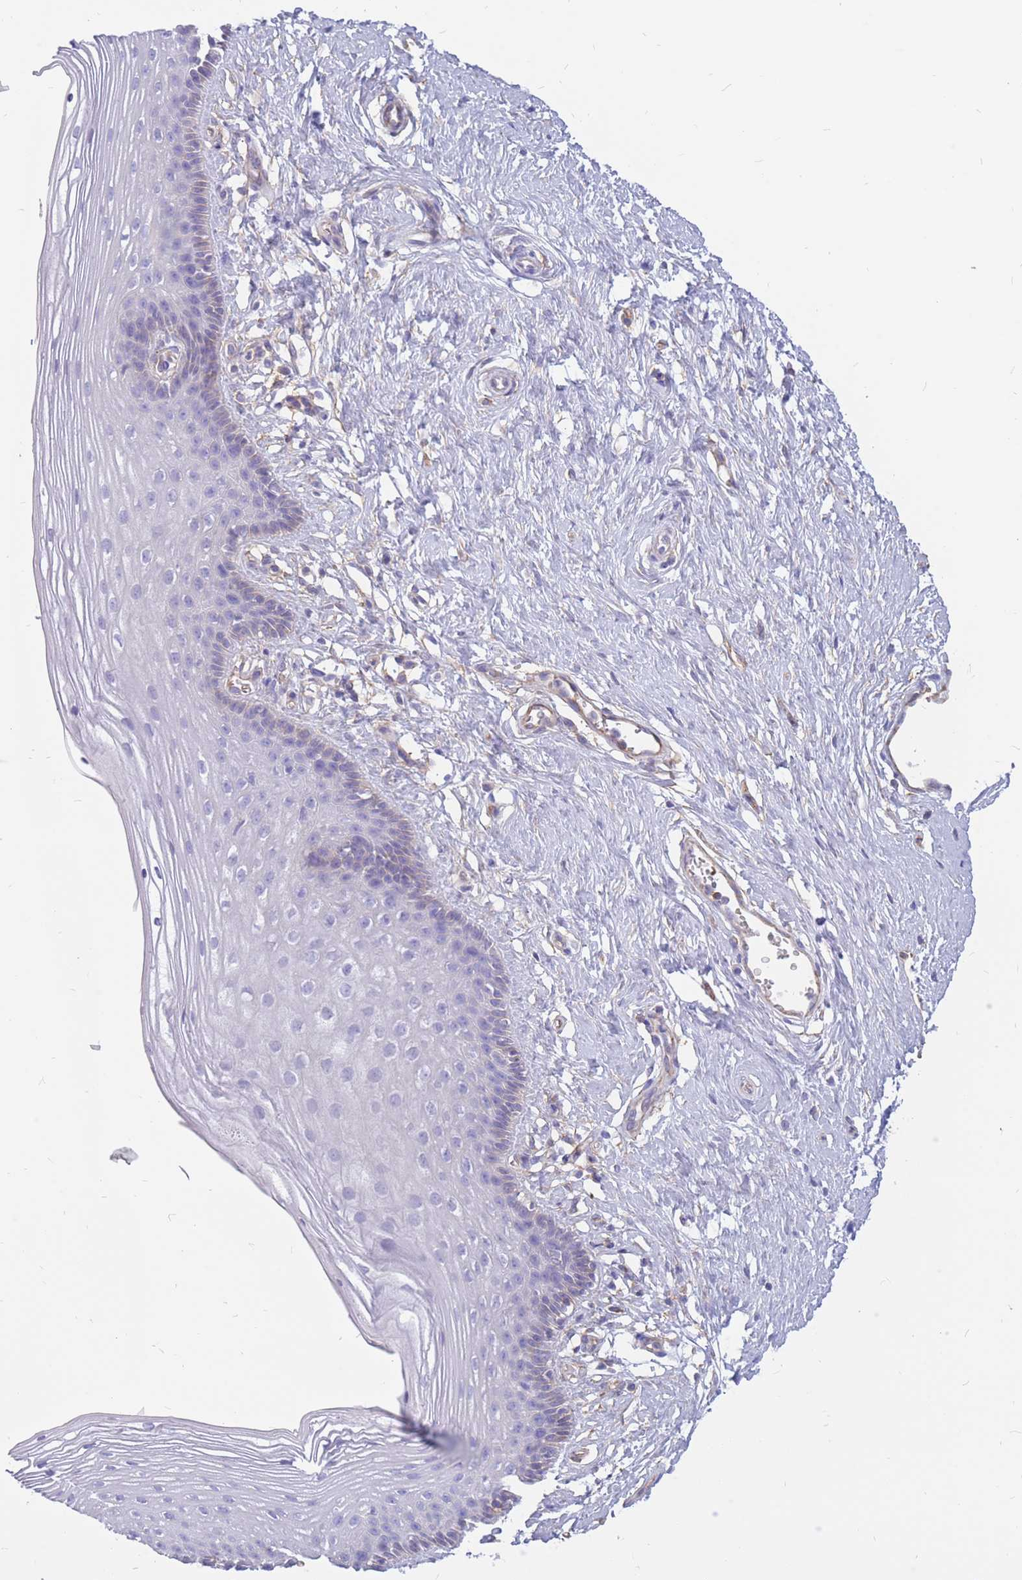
{"staining": {"intensity": "negative", "quantity": "none", "location": "none"}, "tissue": "vagina", "cell_type": "Squamous epithelial cells", "image_type": "normal", "snomed": [{"axis": "morphology", "description": "Normal tissue, NOS"}, {"axis": "topography", "description": "Vagina"}], "caption": "Immunohistochemistry (IHC) photomicrograph of unremarkable vagina stained for a protein (brown), which reveals no expression in squamous epithelial cells.", "gene": "ADD2", "patient": {"sex": "female", "age": 46}}